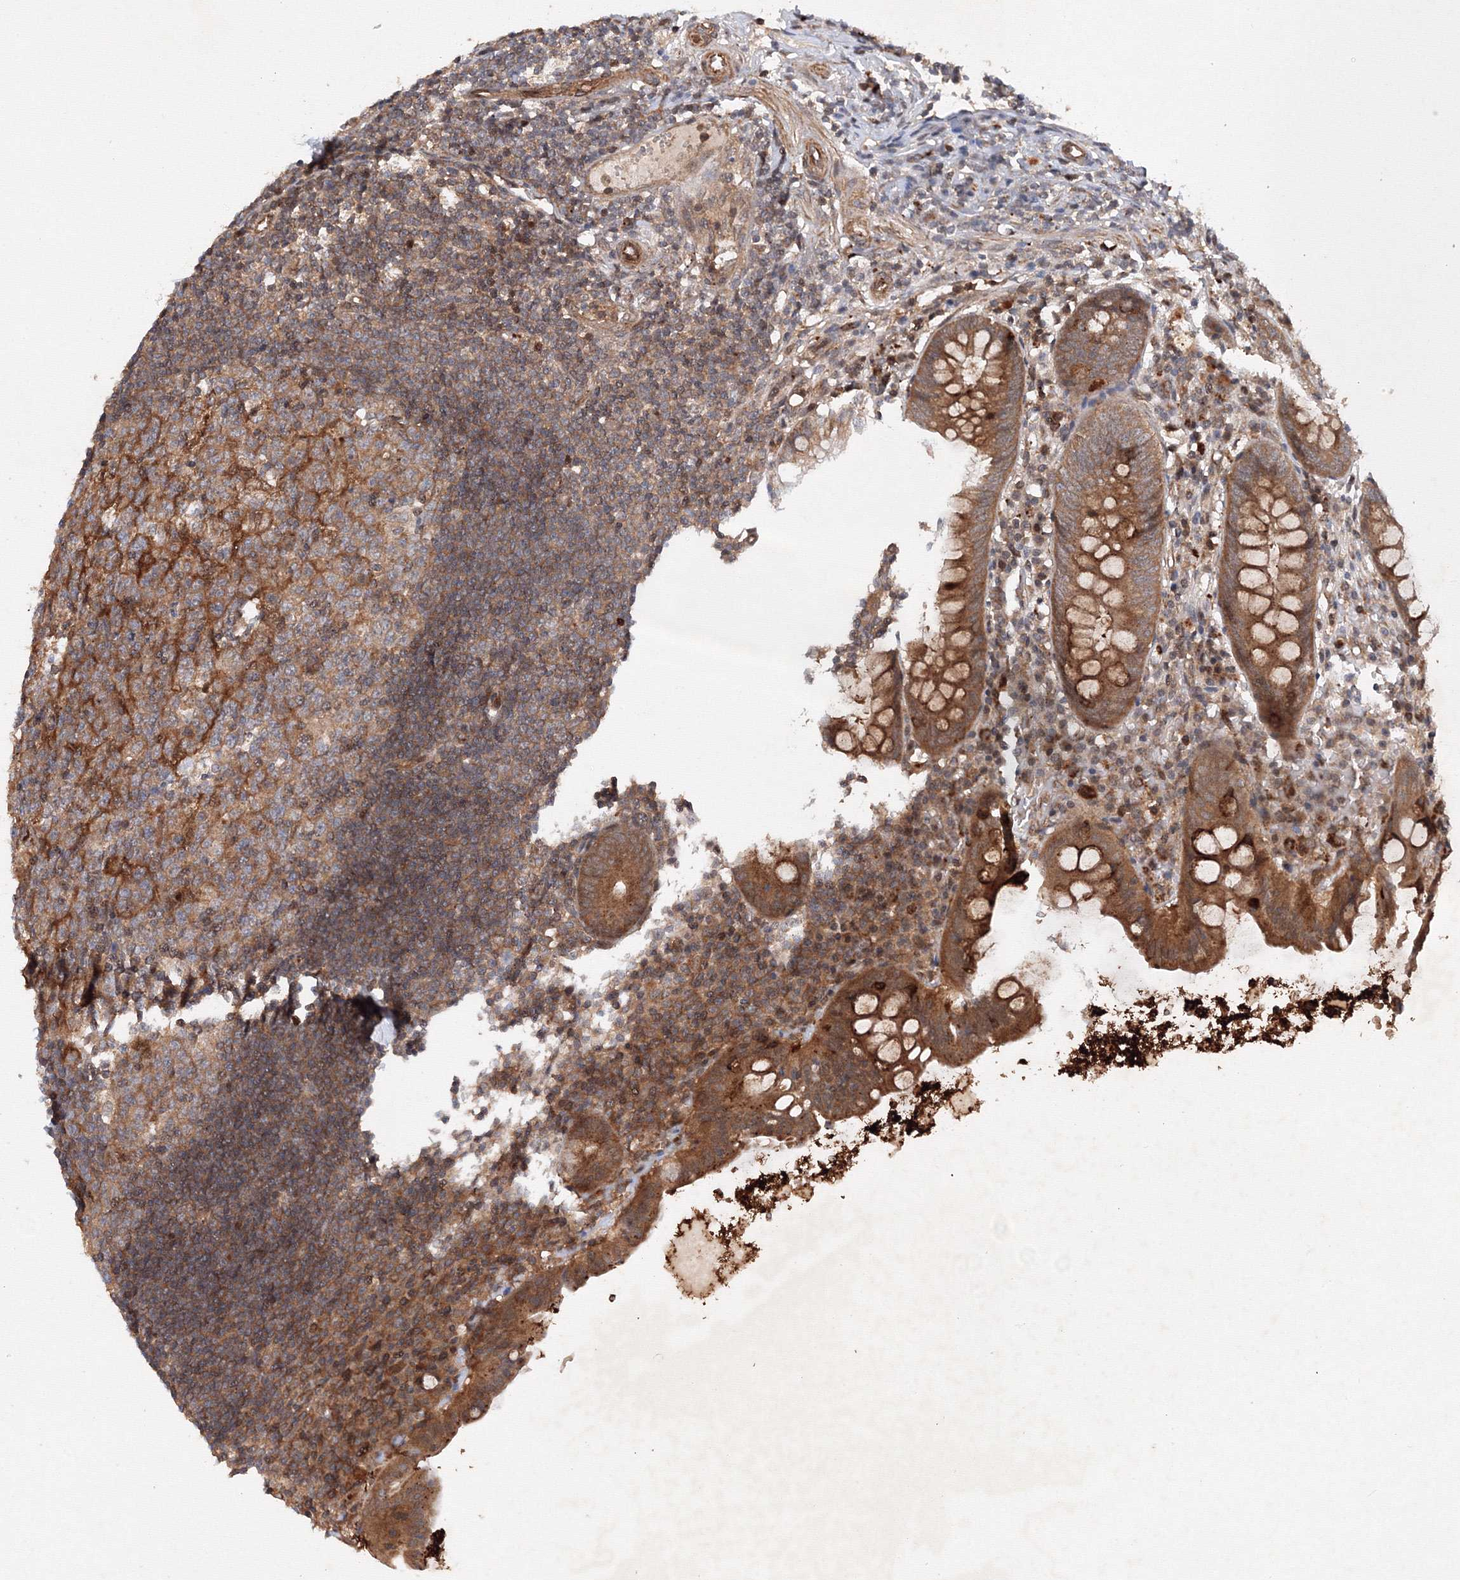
{"staining": {"intensity": "moderate", "quantity": ">75%", "location": "cytoplasmic/membranous"}, "tissue": "appendix", "cell_type": "Glandular cells", "image_type": "normal", "snomed": [{"axis": "morphology", "description": "Normal tissue, NOS"}, {"axis": "topography", "description": "Appendix"}], "caption": "This photomicrograph reveals immunohistochemistry (IHC) staining of benign human appendix, with medium moderate cytoplasmic/membranous staining in approximately >75% of glandular cells.", "gene": "DCTD", "patient": {"sex": "female", "age": 54}}